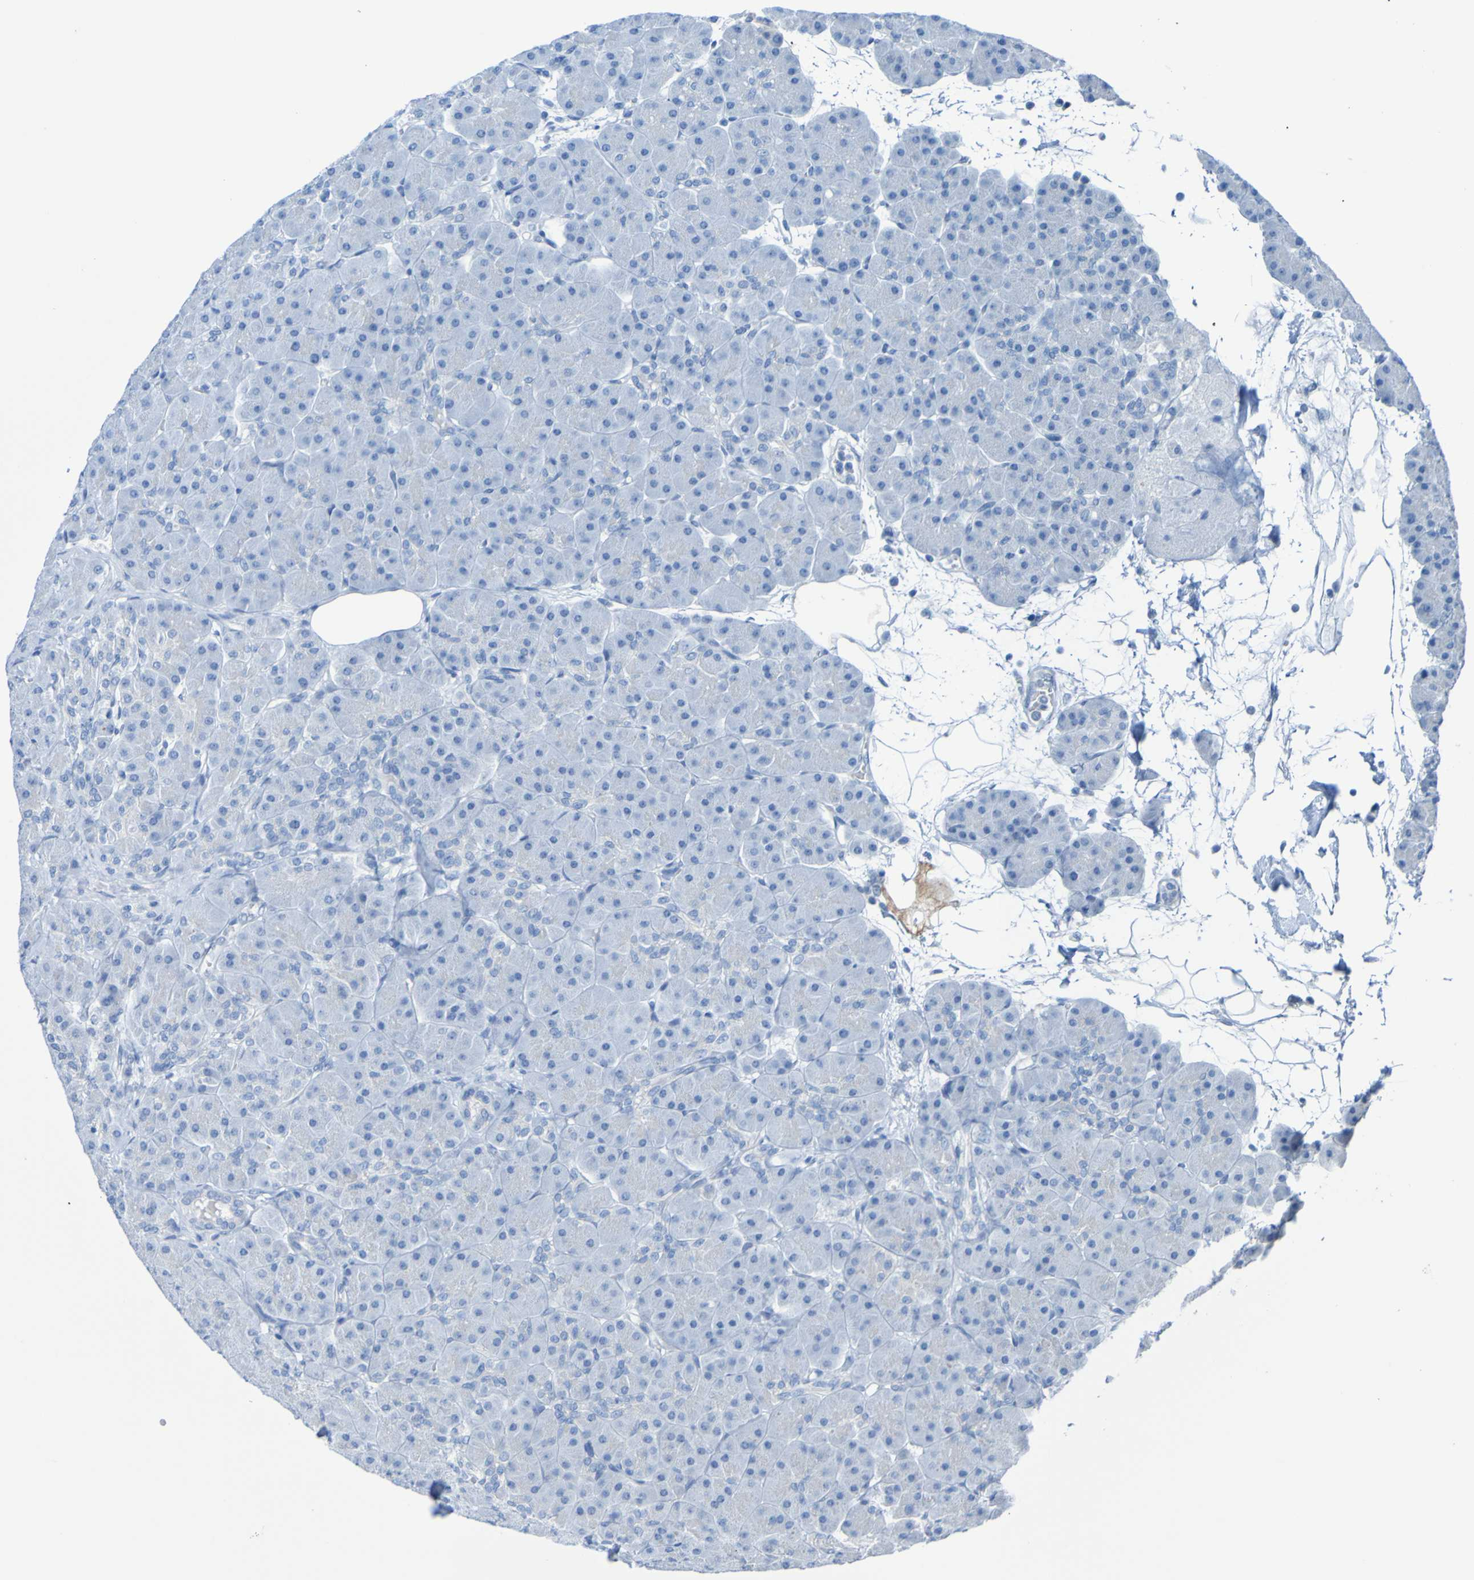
{"staining": {"intensity": "negative", "quantity": "none", "location": "none"}, "tissue": "pancreas", "cell_type": "Exocrine glandular cells", "image_type": "normal", "snomed": [{"axis": "morphology", "description": "Normal tissue, NOS"}, {"axis": "topography", "description": "Pancreas"}], "caption": "Immunohistochemistry (IHC) of unremarkable pancreas exhibits no staining in exocrine glandular cells.", "gene": "ACMSD", "patient": {"sex": "male", "age": 66}}